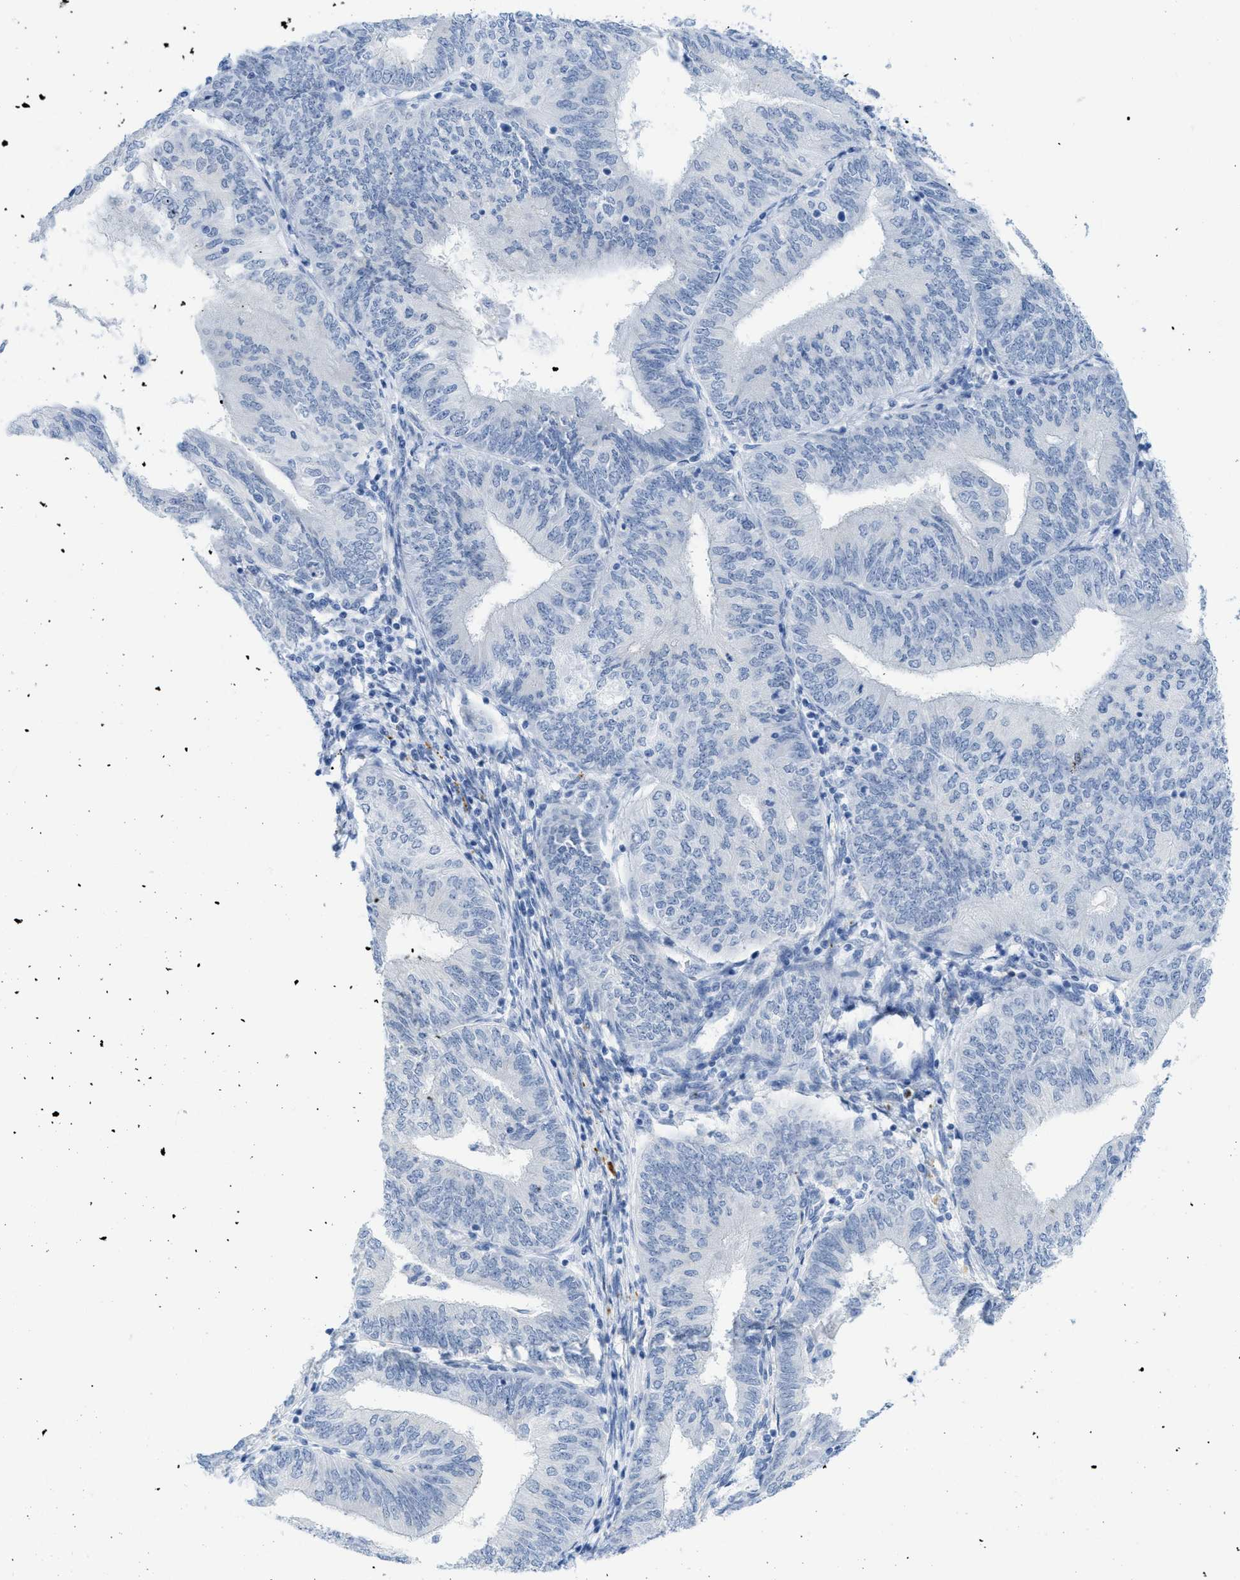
{"staining": {"intensity": "negative", "quantity": "none", "location": "none"}, "tissue": "endometrial cancer", "cell_type": "Tumor cells", "image_type": "cancer", "snomed": [{"axis": "morphology", "description": "Adenocarcinoma, NOS"}, {"axis": "topography", "description": "Endometrium"}], "caption": "Adenocarcinoma (endometrial) stained for a protein using immunohistochemistry (IHC) shows no positivity tumor cells.", "gene": "WDR4", "patient": {"sex": "female", "age": 58}}